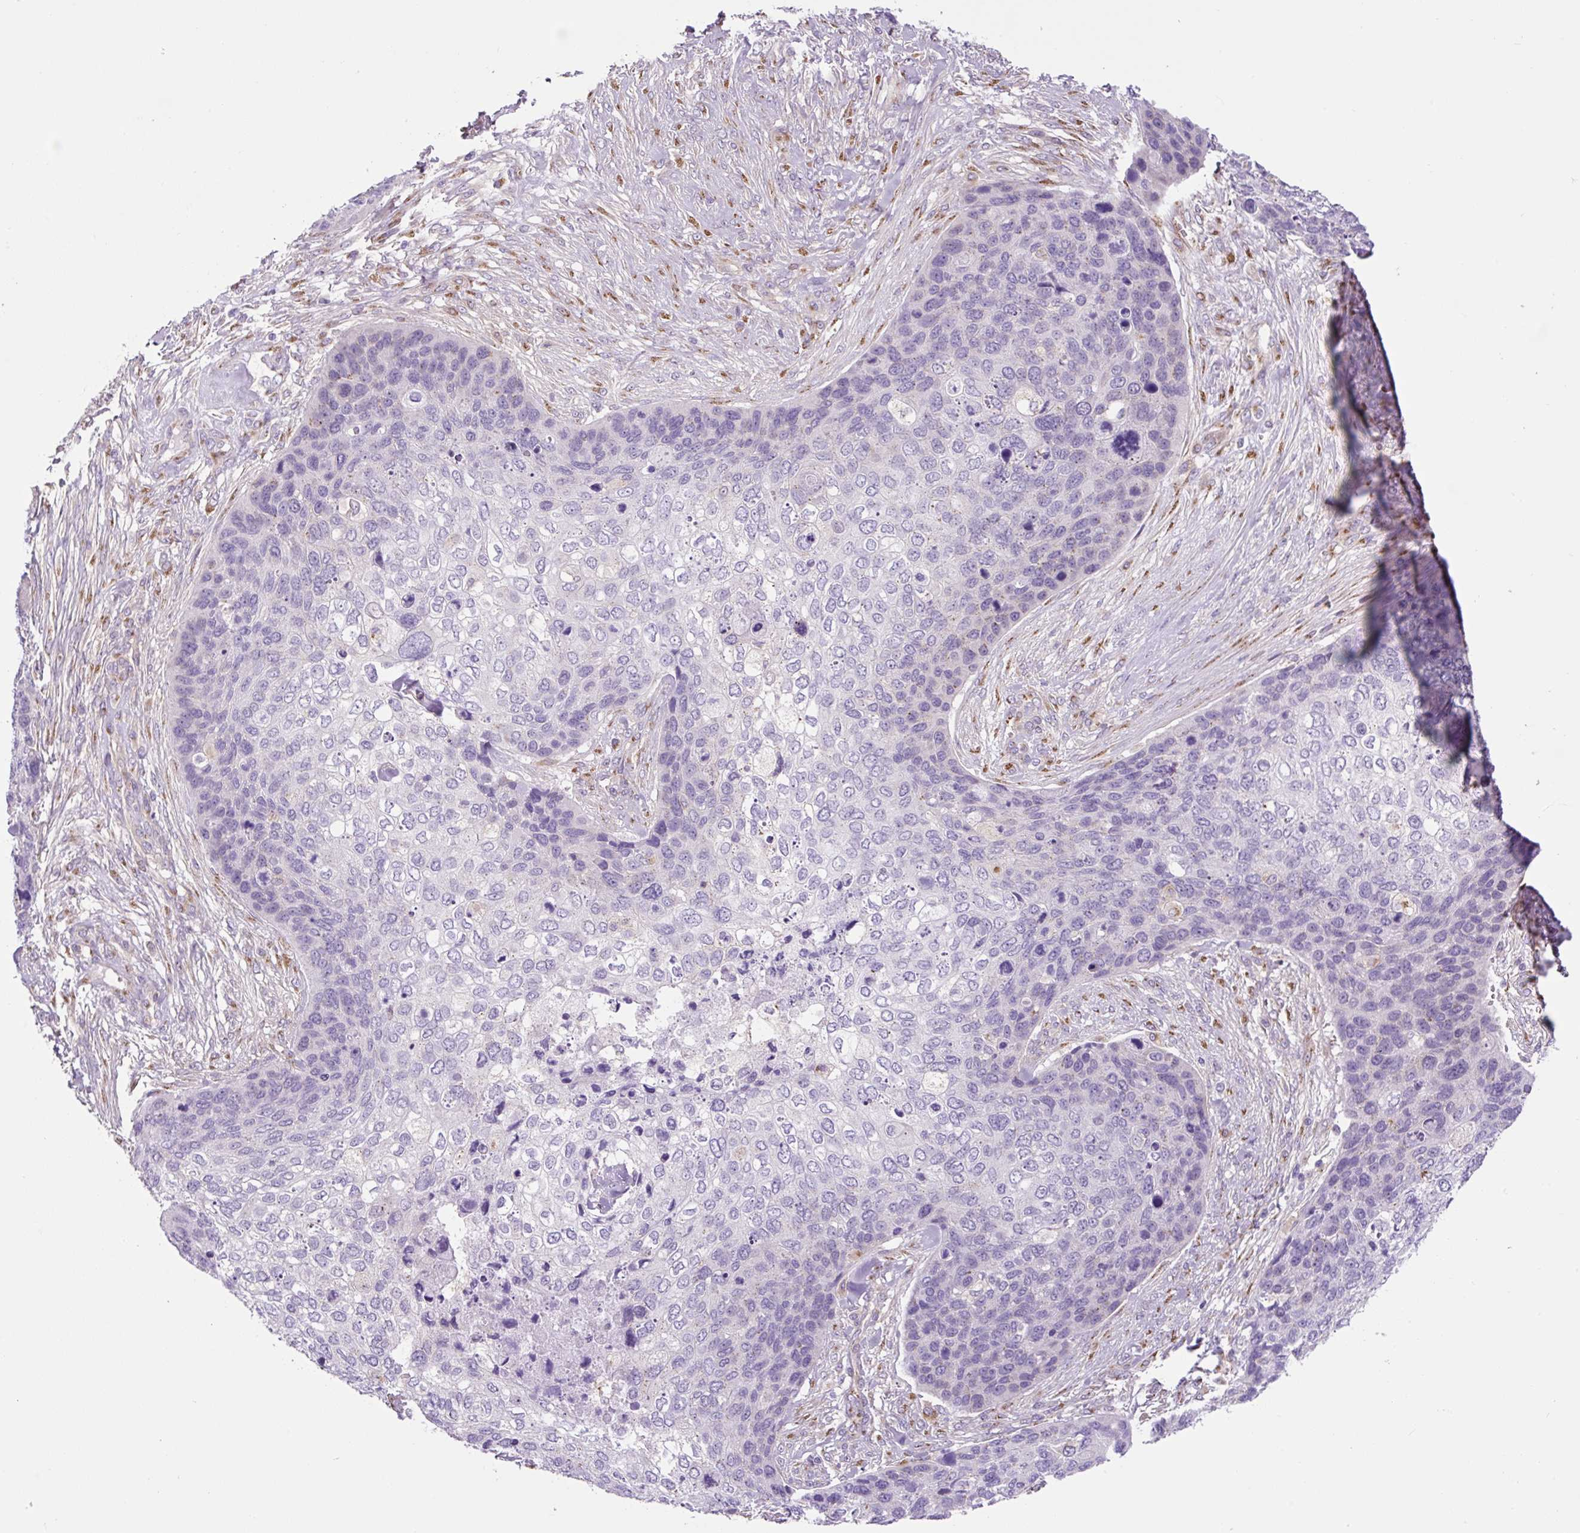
{"staining": {"intensity": "negative", "quantity": "none", "location": "none"}, "tissue": "skin cancer", "cell_type": "Tumor cells", "image_type": "cancer", "snomed": [{"axis": "morphology", "description": "Basal cell carcinoma"}, {"axis": "topography", "description": "Skin"}], "caption": "Human skin basal cell carcinoma stained for a protein using IHC demonstrates no positivity in tumor cells.", "gene": "GORASP1", "patient": {"sex": "female", "age": 74}}